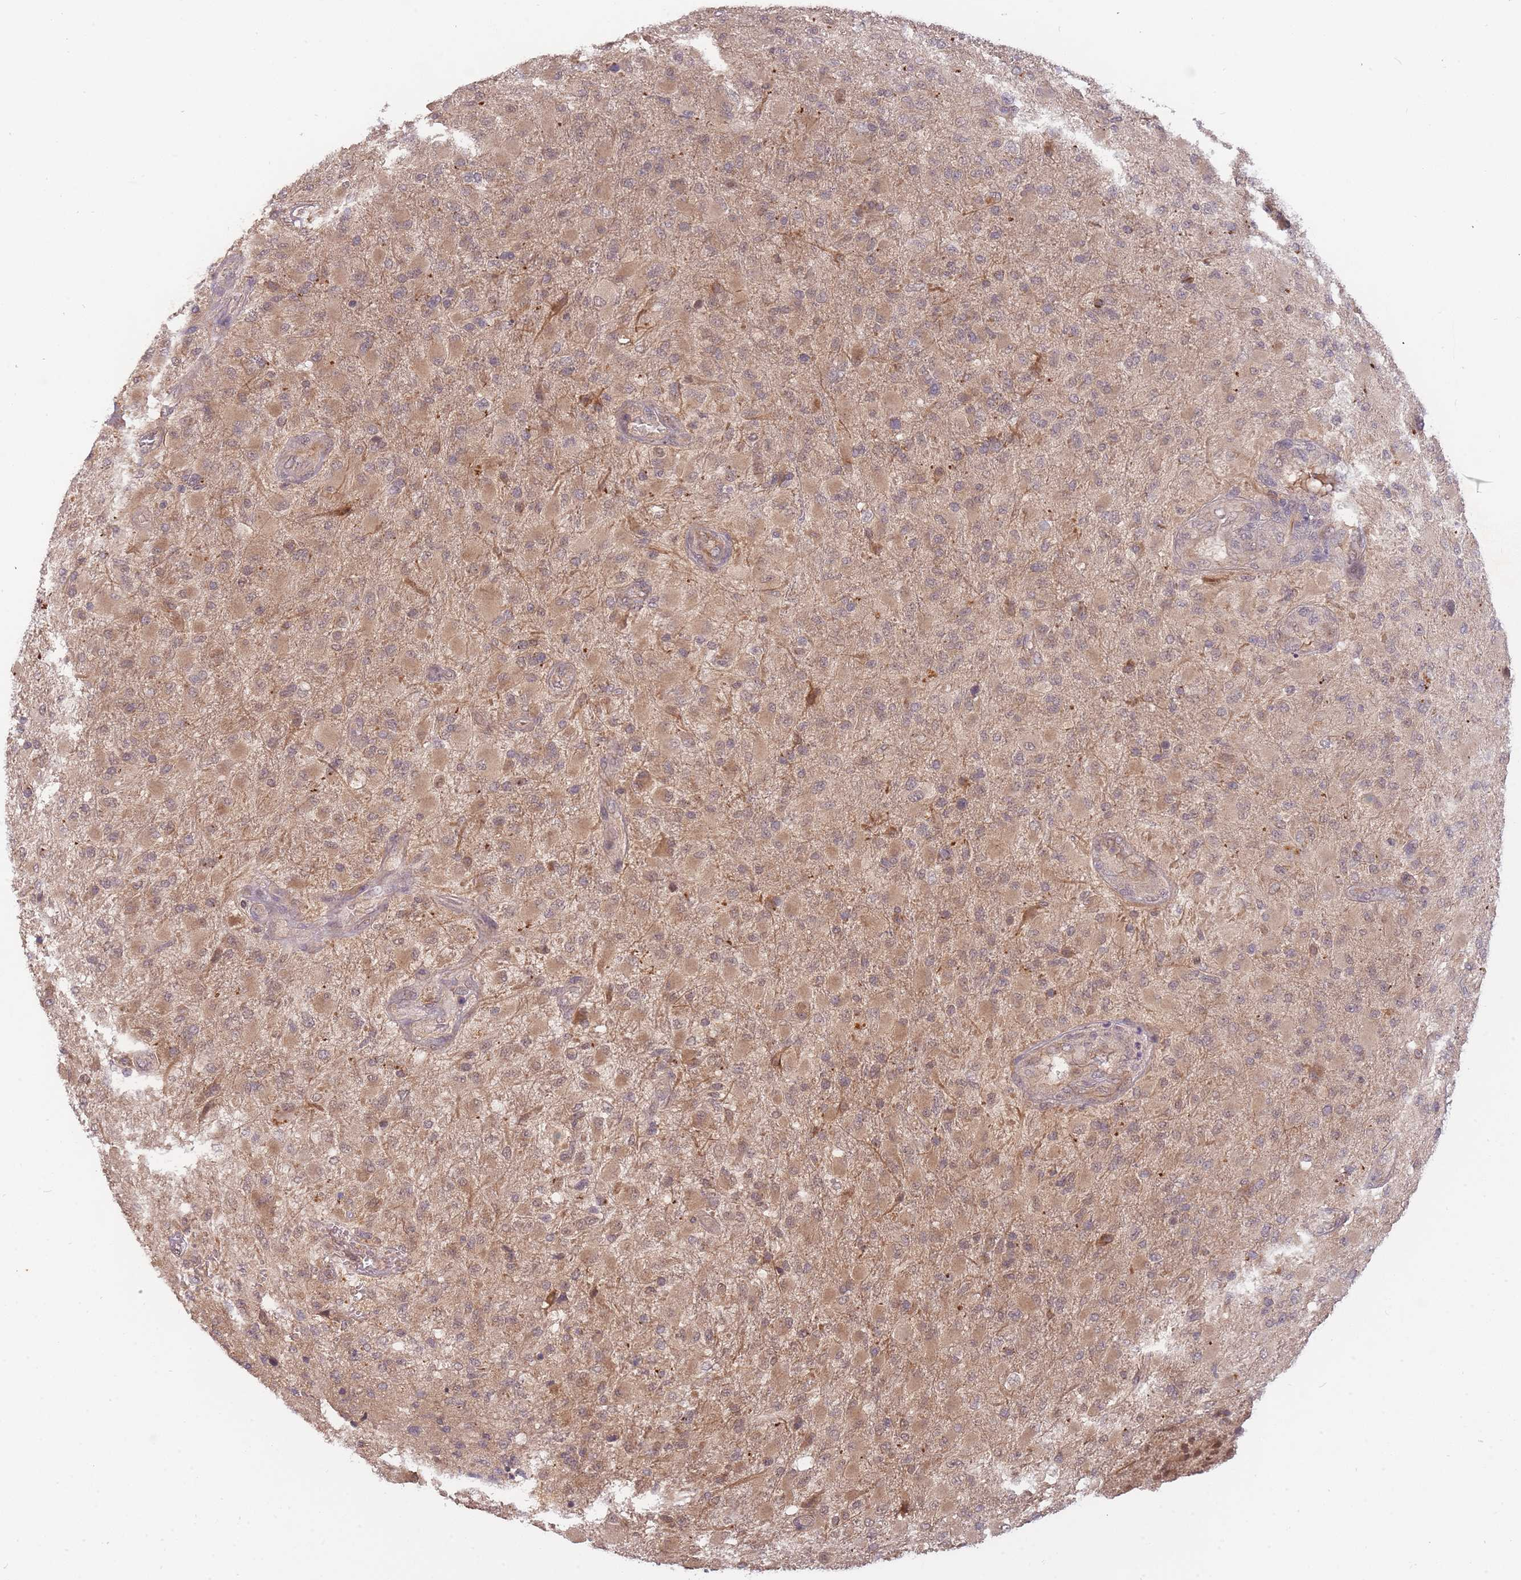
{"staining": {"intensity": "weak", "quantity": ">75%", "location": "cytoplasmic/membranous,nuclear"}, "tissue": "glioma", "cell_type": "Tumor cells", "image_type": "cancer", "snomed": [{"axis": "morphology", "description": "Glioma, malignant, Low grade"}, {"axis": "topography", "description": "Brain"}], "caption": "An immunohistochemistry (IHC) image of tumor tissue is shown. Protein staining in brown shows weak cytoplasmic/membranous and nuclear positivity in glioma within tumor cells. (DAB (3,3'-diaminobenzidine) = brown stain, brightfield microscopy at high magnification).", "gene": "SMC6", "patient": {"sex": "male", "age": 65}}